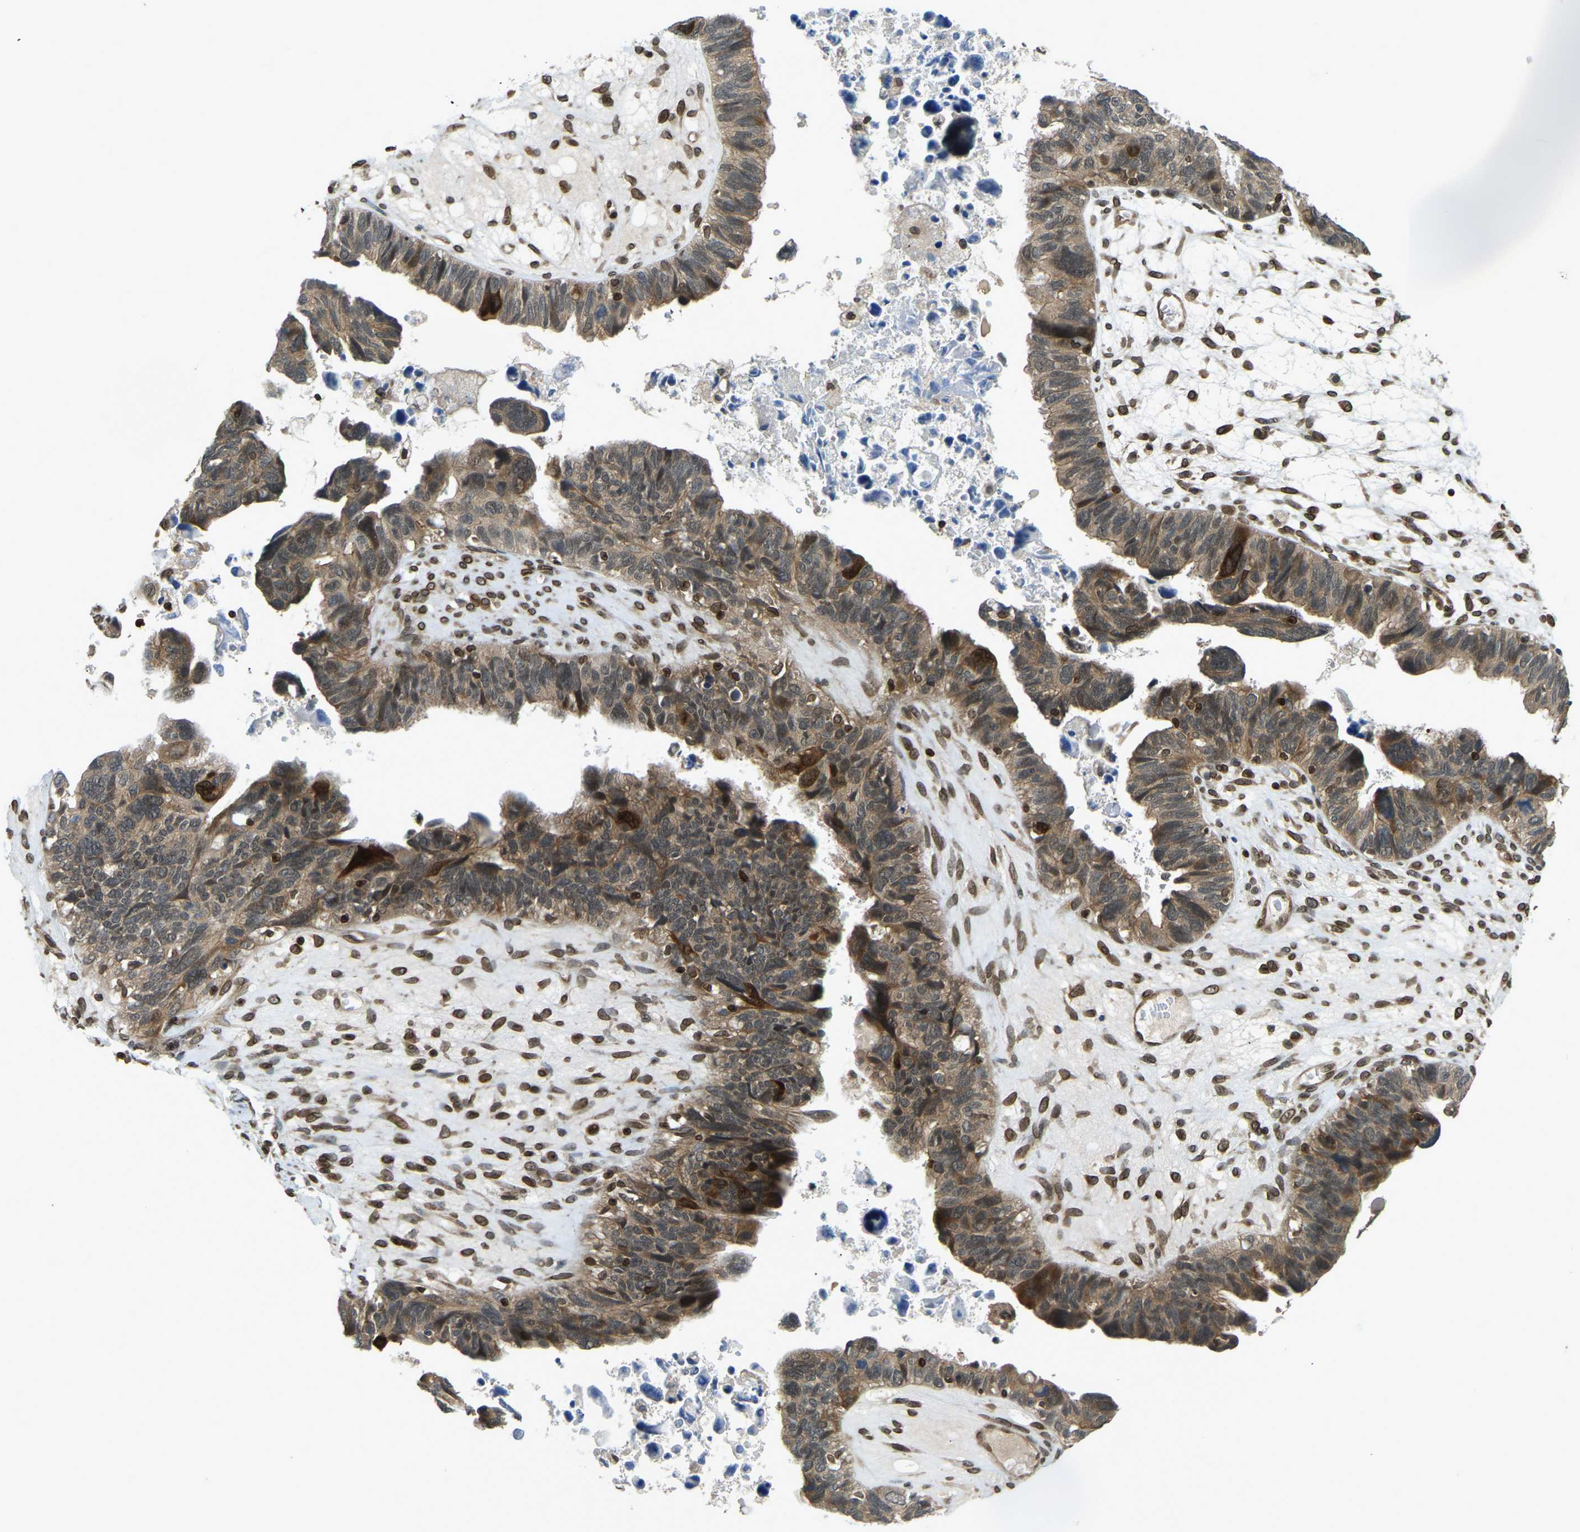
{"staining": {"intensity": "weak", "quantity": ">75%", "location": "cytoplasmic/membranous"}, "tissue": "ovarian cancer", "cell_type": "Tumor cells", "image_type": "cancer", "snomed": [{"axis": "morphology", "description": "Cystadenocarcinoma, serous, NOS"}, {"axis": "topography", "description": "Ovary"}], "caption": "Serous cystadenocarcinoma (ovarian) stained for a protein demonstrates weak cytoplasmic/membranous positivity in tumor cells.", "gene": "SYNE1", "patient": {"sex": "female", "age": 79}}